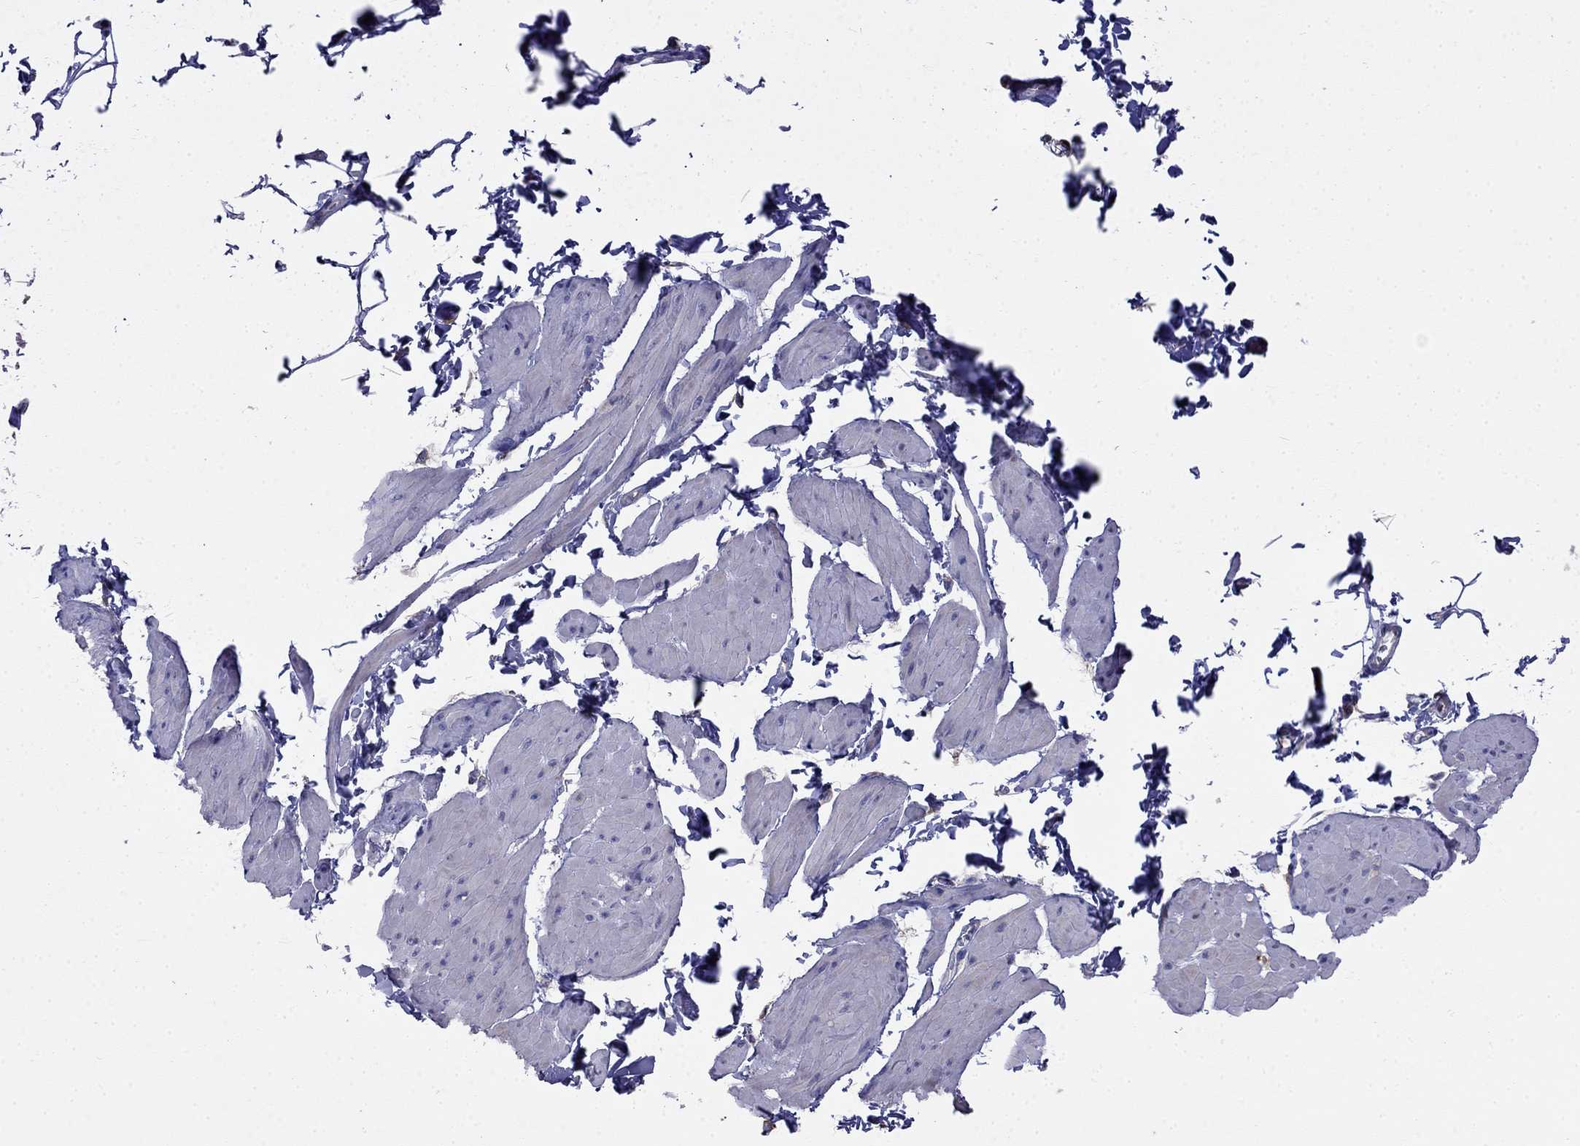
{"staining": {"intensity": "negative", "quantity": "none", "location": "none"}, "tissue": "smooth muscle", "cell_type": "Smooth muscle cells", "image_type": "normal", "snomed": [{"axis": "morphology", "description": "Normal tissue, NOS"}, {"axis": "topography", "description": "Adipose tissue"}, {"axis": "topography", "description": "Smooth muscle"}, {"axis": "topography", "description": "Peripheral nerve tissue"}], "caption": "Smooth muscle cells are negative for brown protein staining in unremarkable smooth muscle. (Brightfield microscopy of DAB IHC at high magnification).", "gene": "LONRF2", "patient": {"sex": "male", "age": 83}}